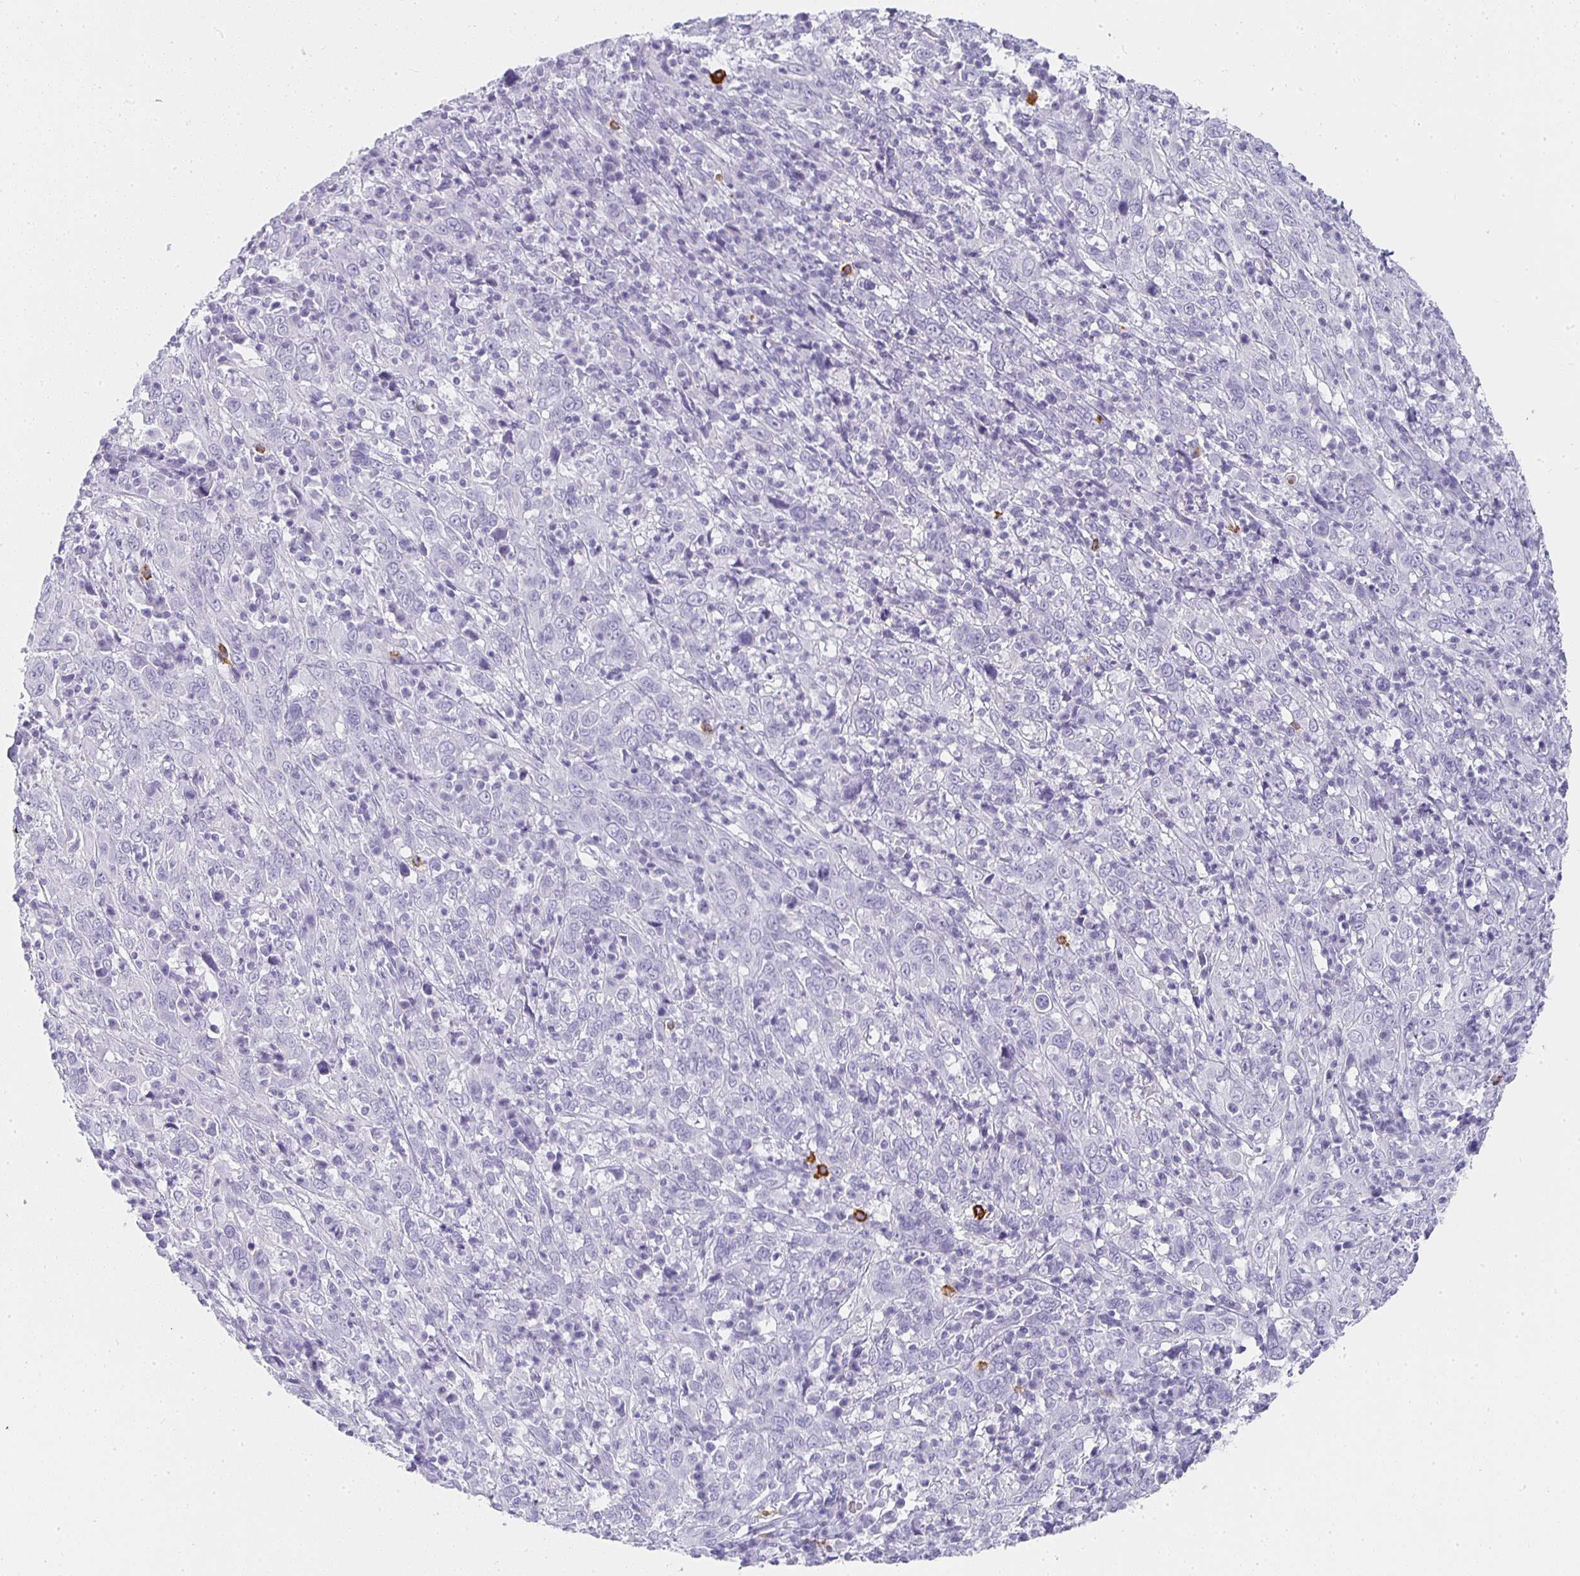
{"staining": {"intensity": "negative", "quantity": "none", "location": "none"}, "tissue": "cervical cancer", "cell_type": "Tumor cells", "image_type": "cancer", "snomed": [{"axis": "morphology", "description": "Squamous cell carcinoma, NOS"}, {"axis": "topography", "description": "Cervix"}], "caption": "High magnification brightfield microscopy of squamous cell carcinoma (cervical) stained with DAB (3,3'-diaminobenzidine) (brown) and counterstained with hematoxylin (blue): tumor cells show no significant expression.", "gene": "TPSD1", "patient": {"sex": "female", "age": 46}}